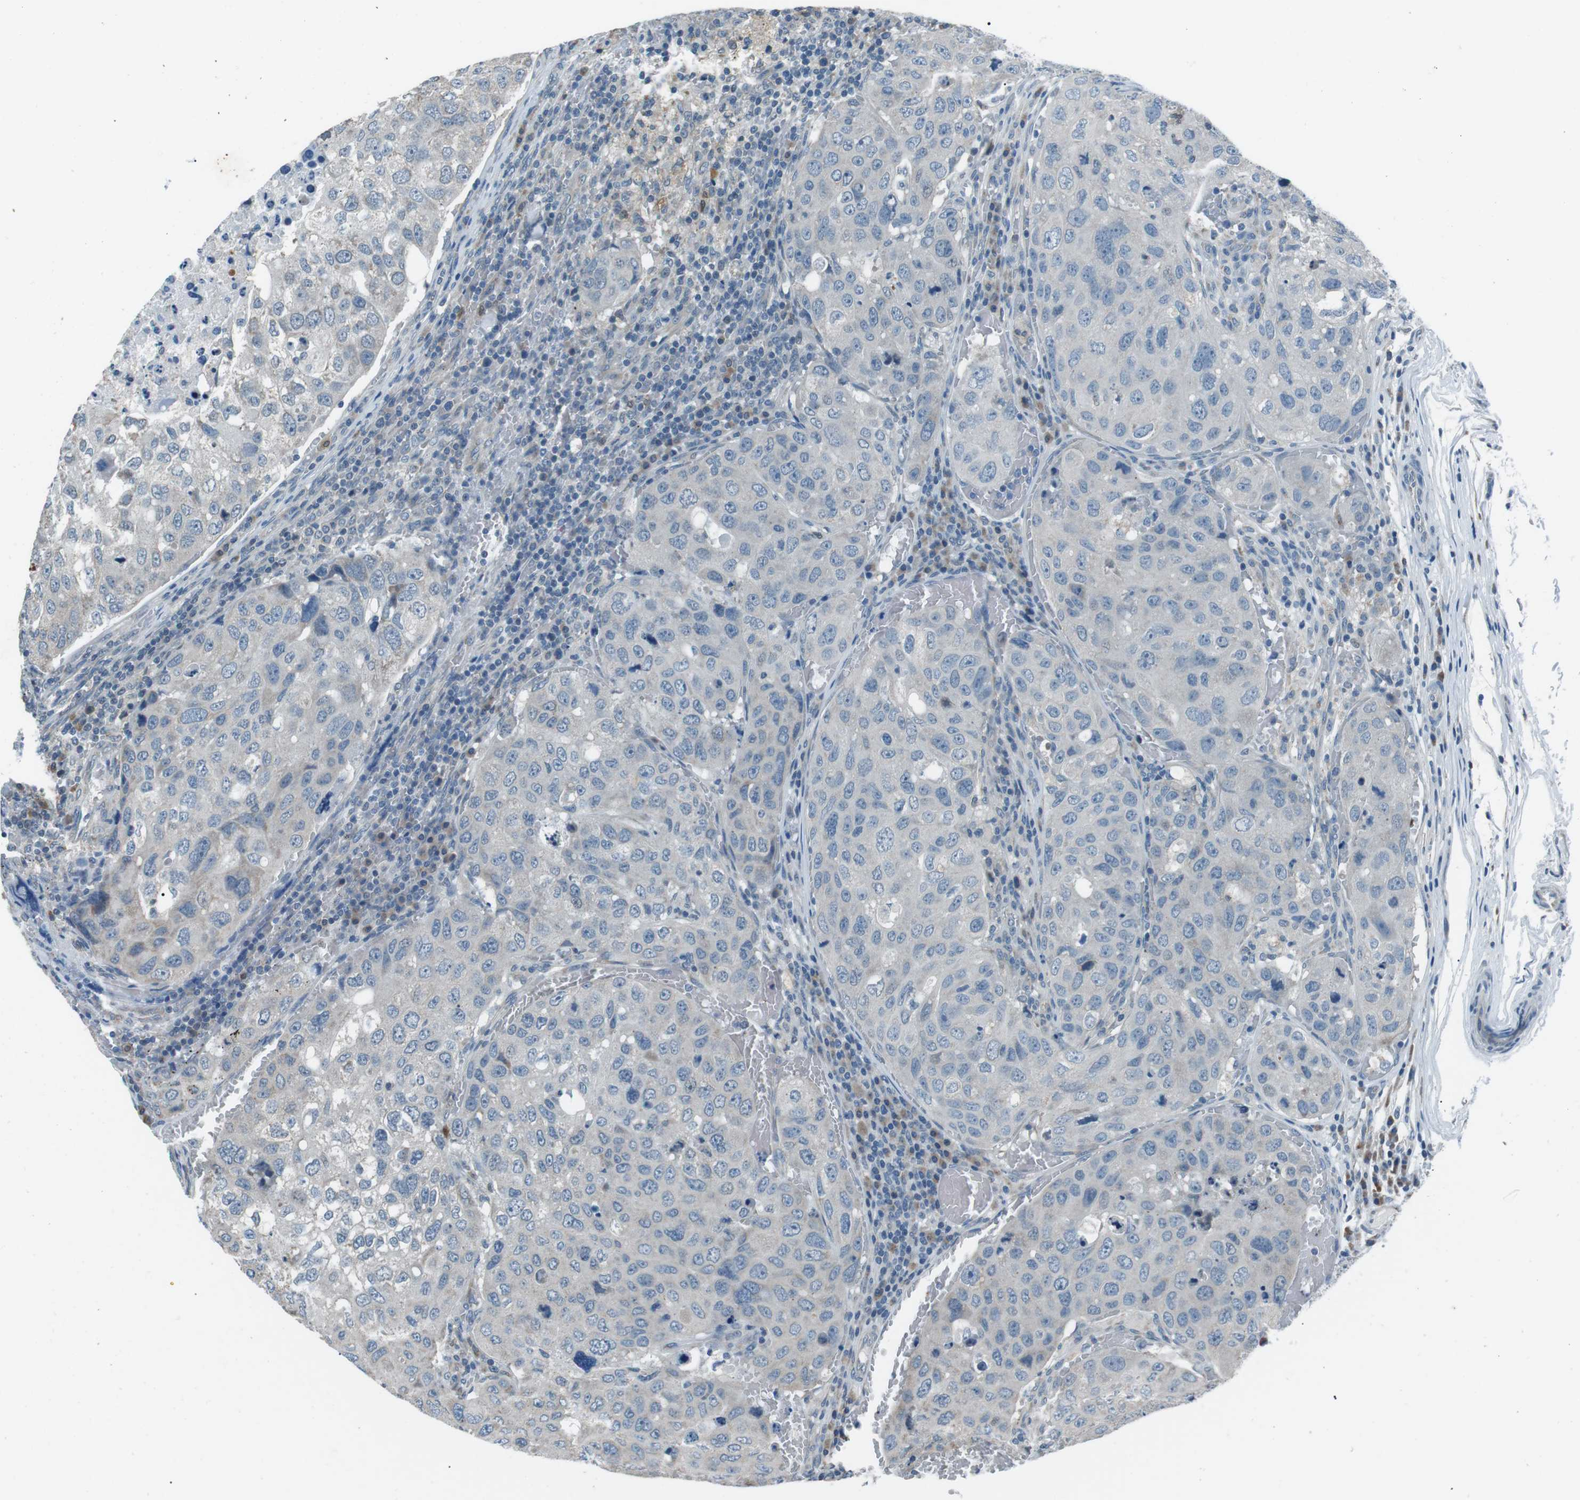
{"staining": {"intensity": "negative", "quantity": "none", "location": "none"}, "tissue": "urothelial cancer", "cell_type": "Tumor cells", "image_type": "cancer", "snomed": [{"axis": "morphology", "description": "Urothelial carcinoma, High grade"}, {"axis": "topography", "description": "Lymph node"}, {"axis": "topography", "description": "Urinary bladder"}], "caption": "A high-resolution image shows IHC staining of urothelial cancer, which shows no significant positivity in tumor cells.", "gene": "SERPINB2", "patient": {"sex": "male", "age": 51}}